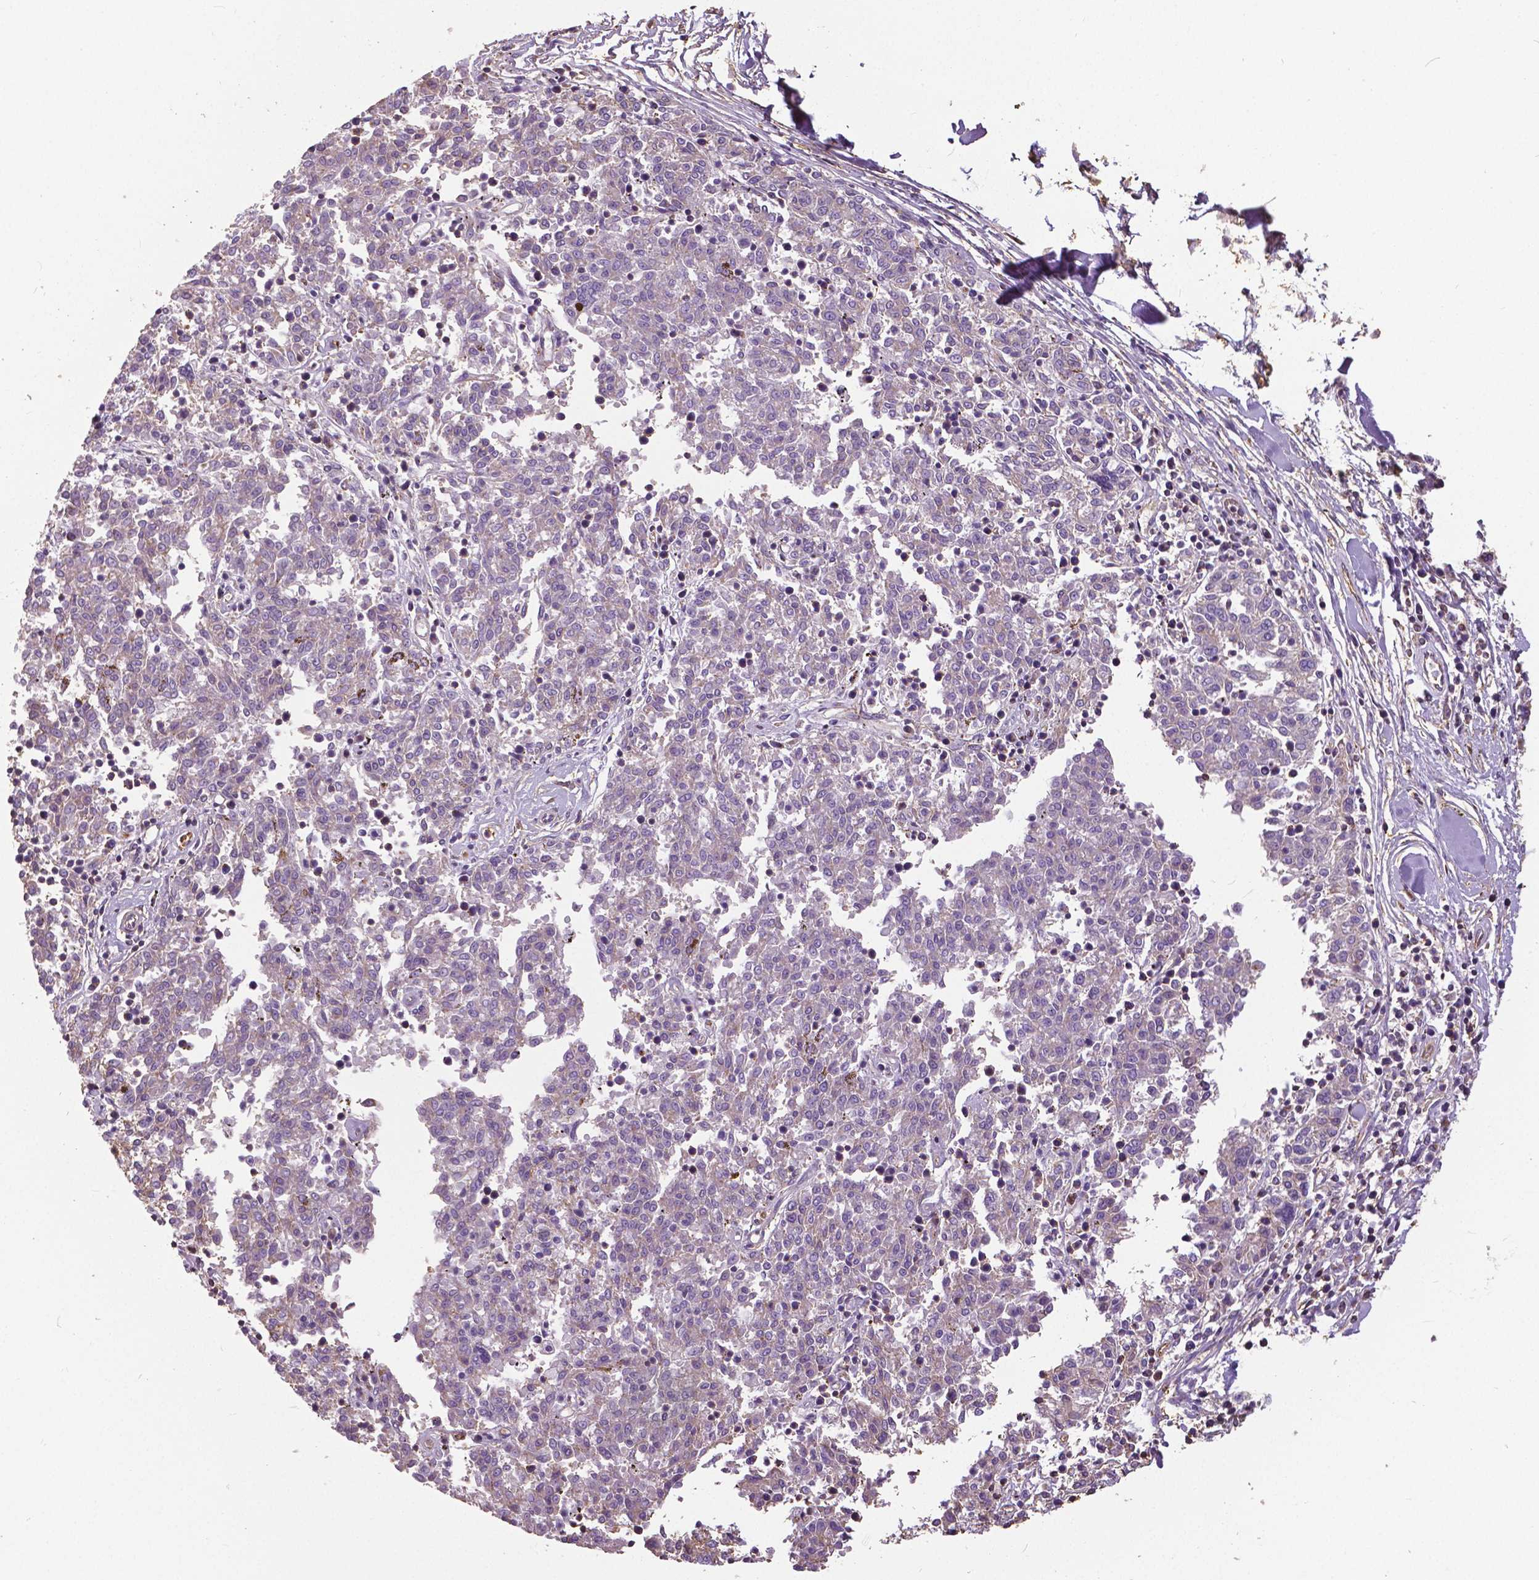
{"staining": {"intensity": "negative", "quantity": "none", "location": "none"}, "tissue": "melanoma", "cell_type": "Tumor cells", "image_type": "cancer", "snomed": [{"axis": "morphology", "description": "Malignant melanoma, NOS"}, {"axis": "topography", "description": "Skin"}], "caption": "High power microscopy histopathology image of an immunohistochemistry (IHC) image of malignant melanoma, revealing no significant staining in tumor cells.", "gene": "ANXA13", "patient": {"sex": "female", "age": 72}}